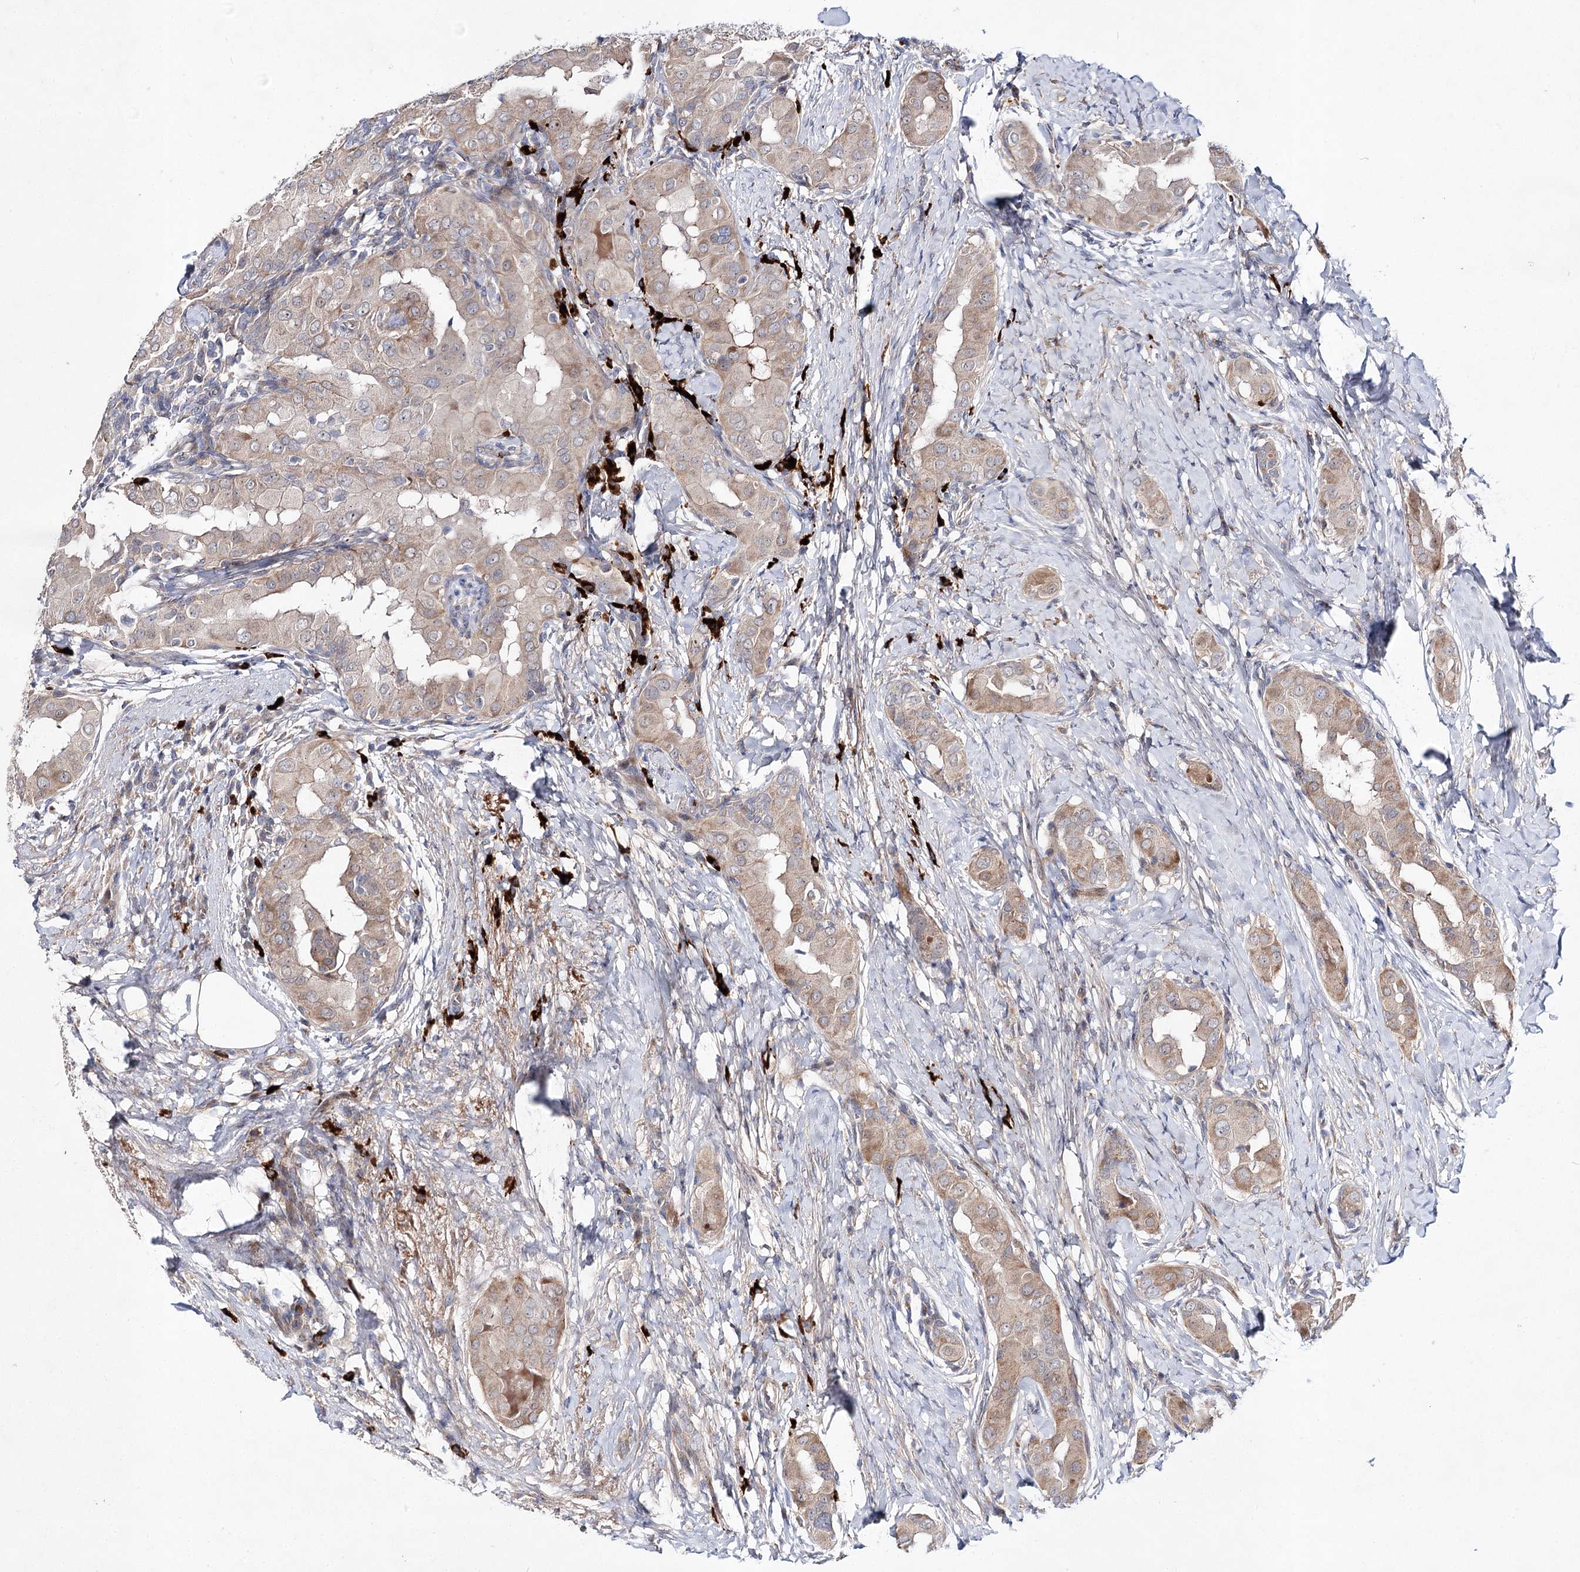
{"staining": {"intensity": "weak", "quantity": "25%-75%", "location": "cytoplasmic/membranous"}, "tissue": "thyroid cancer", "cell_type": "Tumor cells", "image_type": "cancer", "snomed": [{"axis": "morphology", "description": "Papillary adenocarcinoma, NOS"}, {"axis": "topography", "description": "Thyroid gland"}], "caption": "Immunohistochemical staining of human thyroid cancer (papillary adenocarcinoma) exhibits low levels of weak cytoplasmic/membranous staining in about 25%-75% of tumor cells. The staining is performed using DAB brown chromogen to label protein expression. The nuclei are counter-stained blue using hematoxylin.", "gene": "ARHGAP32", "patient": {"sex": "male", "age": 33}}